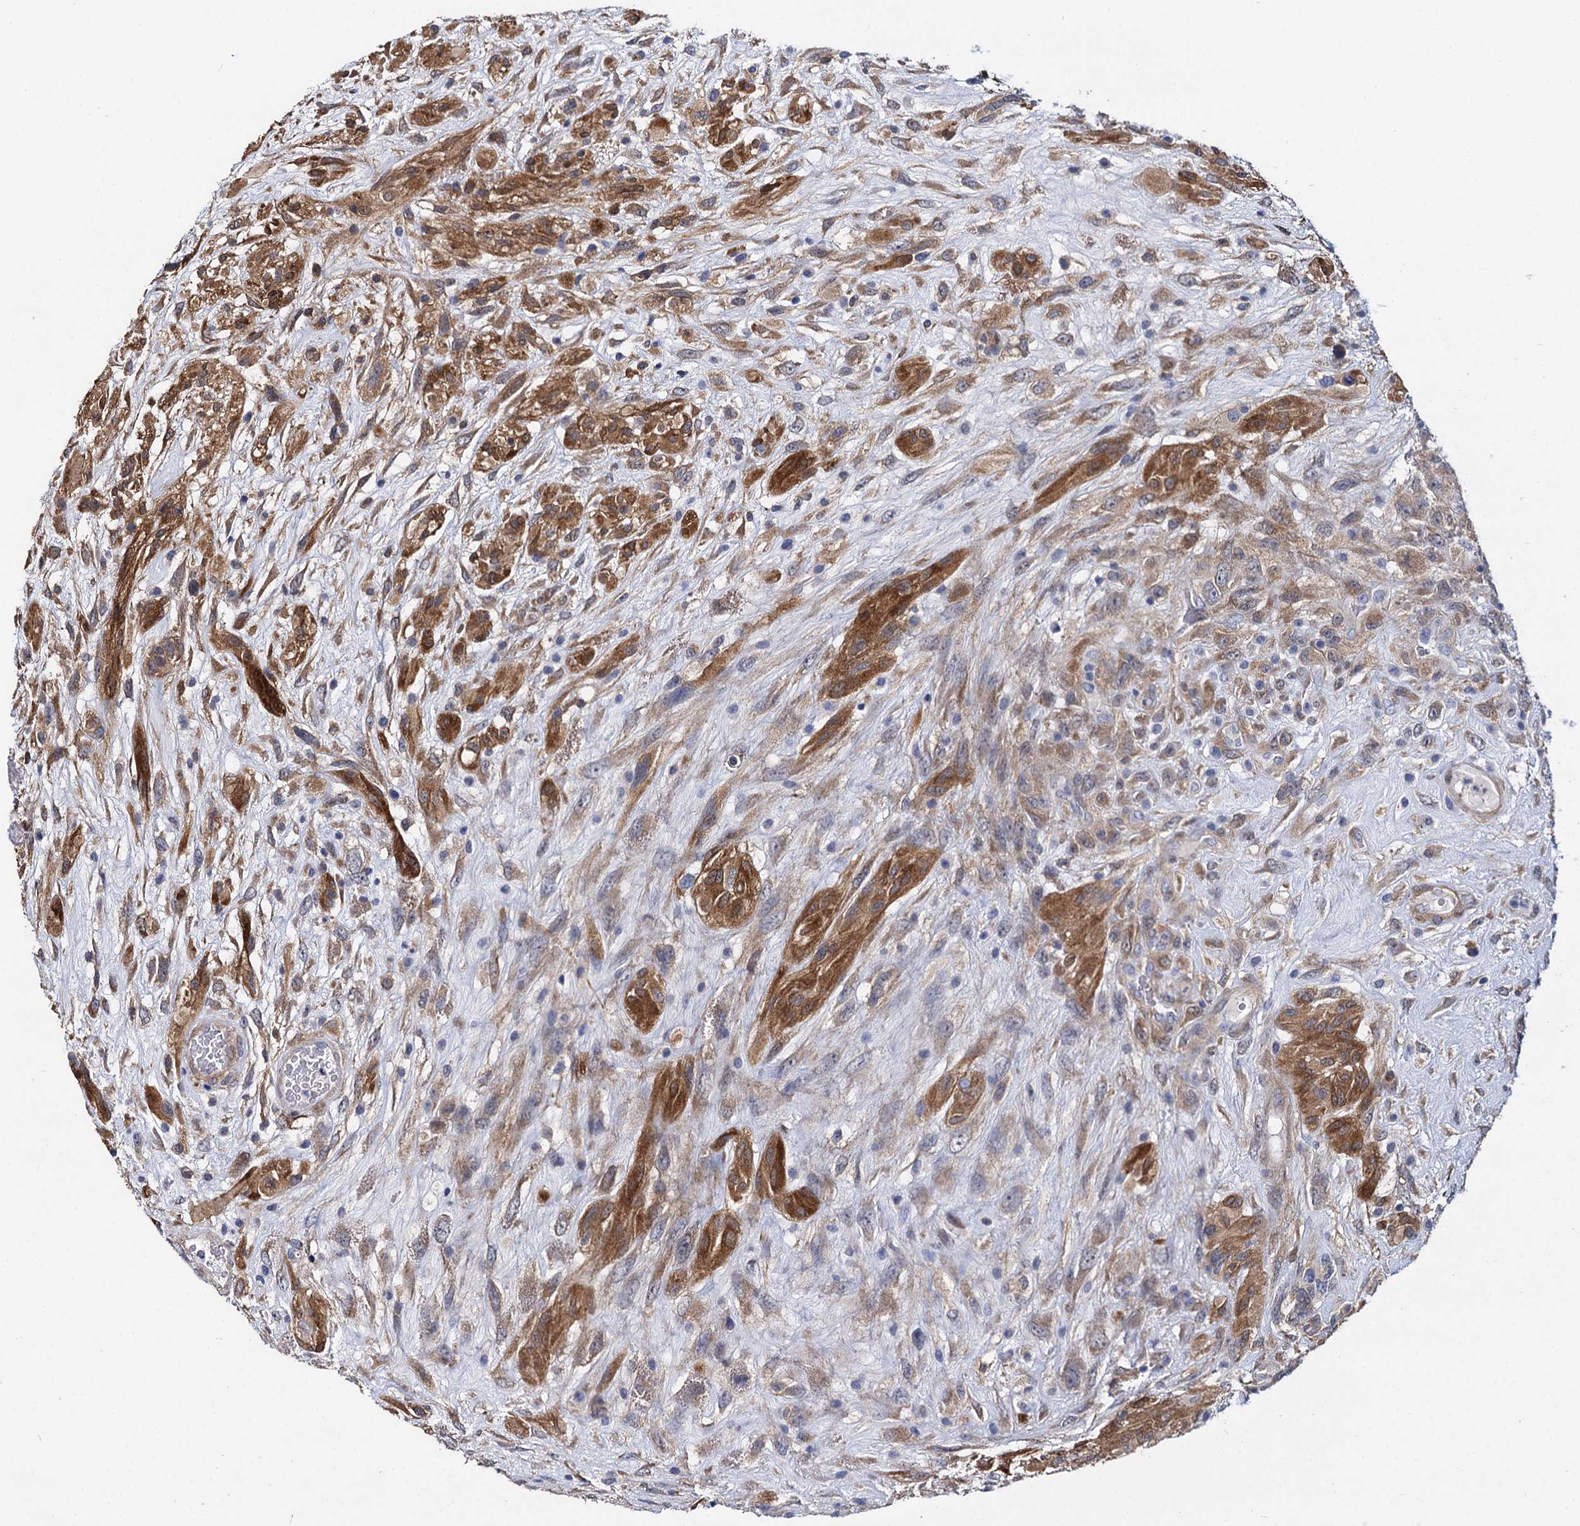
{"staining": {"intensity": "moderate", "quantity": ">75%", "location": "cytoplasmic/membranous"}, "tissue": "glioma", "cell_type": "Tumor cells", "image_type": "cancer", "snomed": [{"axis": "morphology", "description": "Glioma, malignant, High grade"}, {"axis": "topography", "description": "Brain"}], "caption": "Tumor cells demonstrate moderate cytoplasmic/membranous expression in approximately >75% of cells in glioma.", "gene": "GSTM3", "patient": {"sex": "male", "age": 61}}